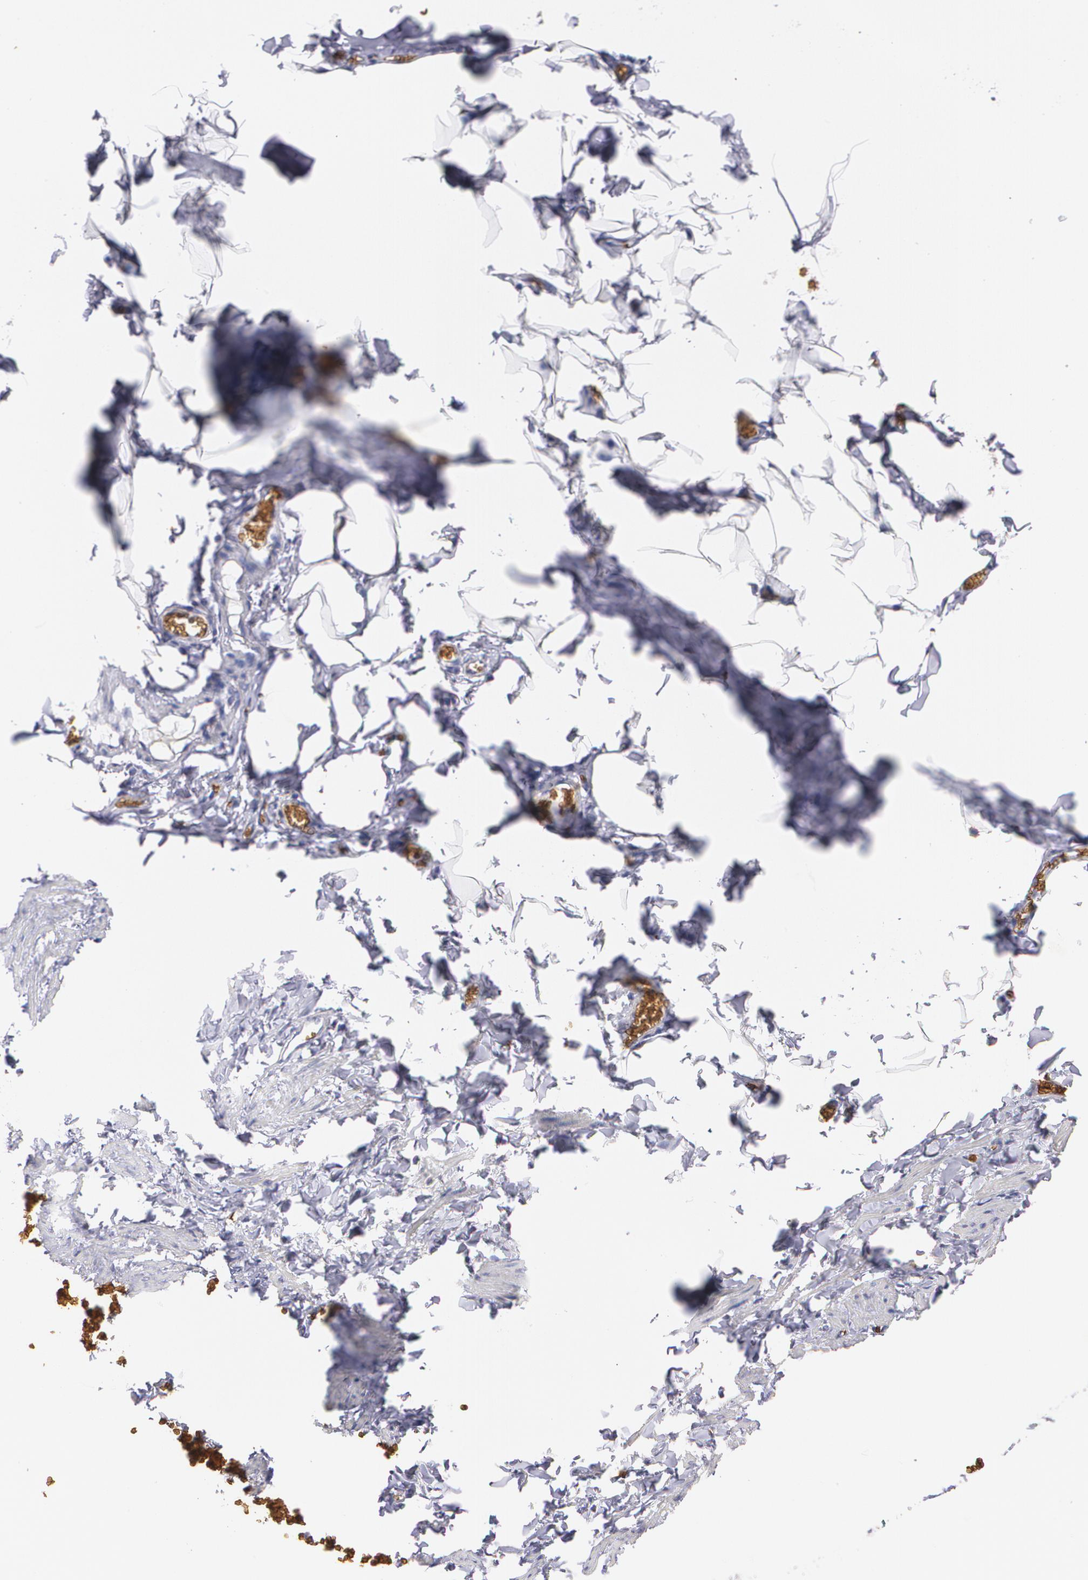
{"staining": {"intensity": "negative", "quantity": "none", "location": "none"}, "tissue": "adipose tissue", "cell_type": "Adipocytes", "image_type": "normal", "snomed": [{"axis": "morphology", "description": "Normal tissue, NOS"}, {"axis": "topography", "description": "Vascular tissue"}], "caption": "Adipocytes are negative for brown protein staining in unremarkable adipose tissue. (Brightfield microscopy of DAB immunohistochemistry at high magnification).", "gene": "SLC2A1", "patient": {"sex": "male", "age": 41}}